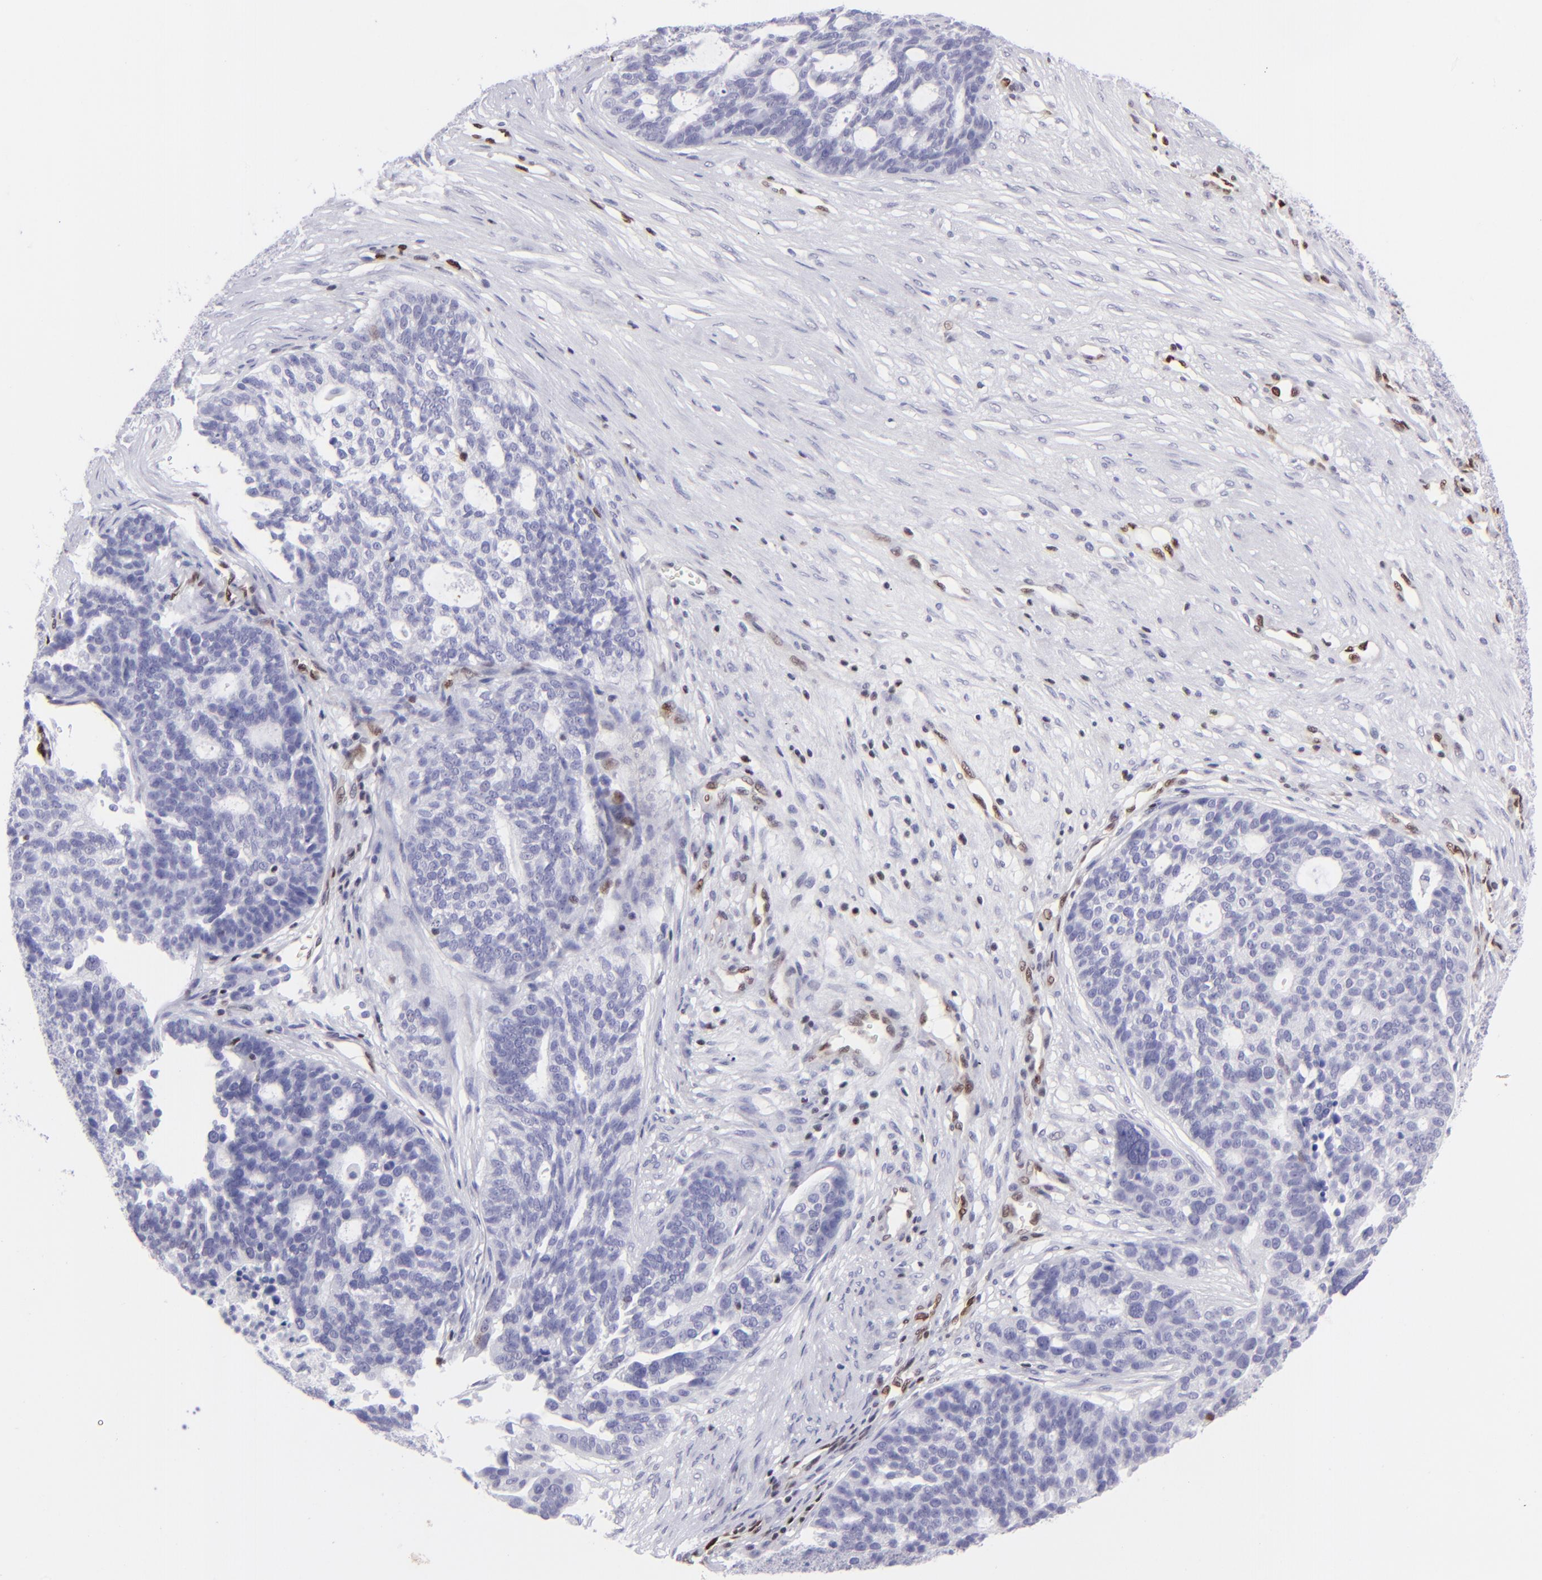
{"staining": {"intensity": "negative", "quantity": "none", "location": "none"}, "tissue": "ovarian cancer", "cell_type": "Tumor cells", "image_type": "cancer", "snomed": [{"axis": "morphology", "description": "Cystadenocarcinoma, serous, NOS"}, {"axis": "topography", "description": "Ovary"}], "caption": "Human ovarian cancer (serous cystadenocarcinoma) stained for a protein using immunohistochemistry exhibits no expression in tumor cells.", "gene": "ETS1", "patient": {"sex": "female", "age": 59}}